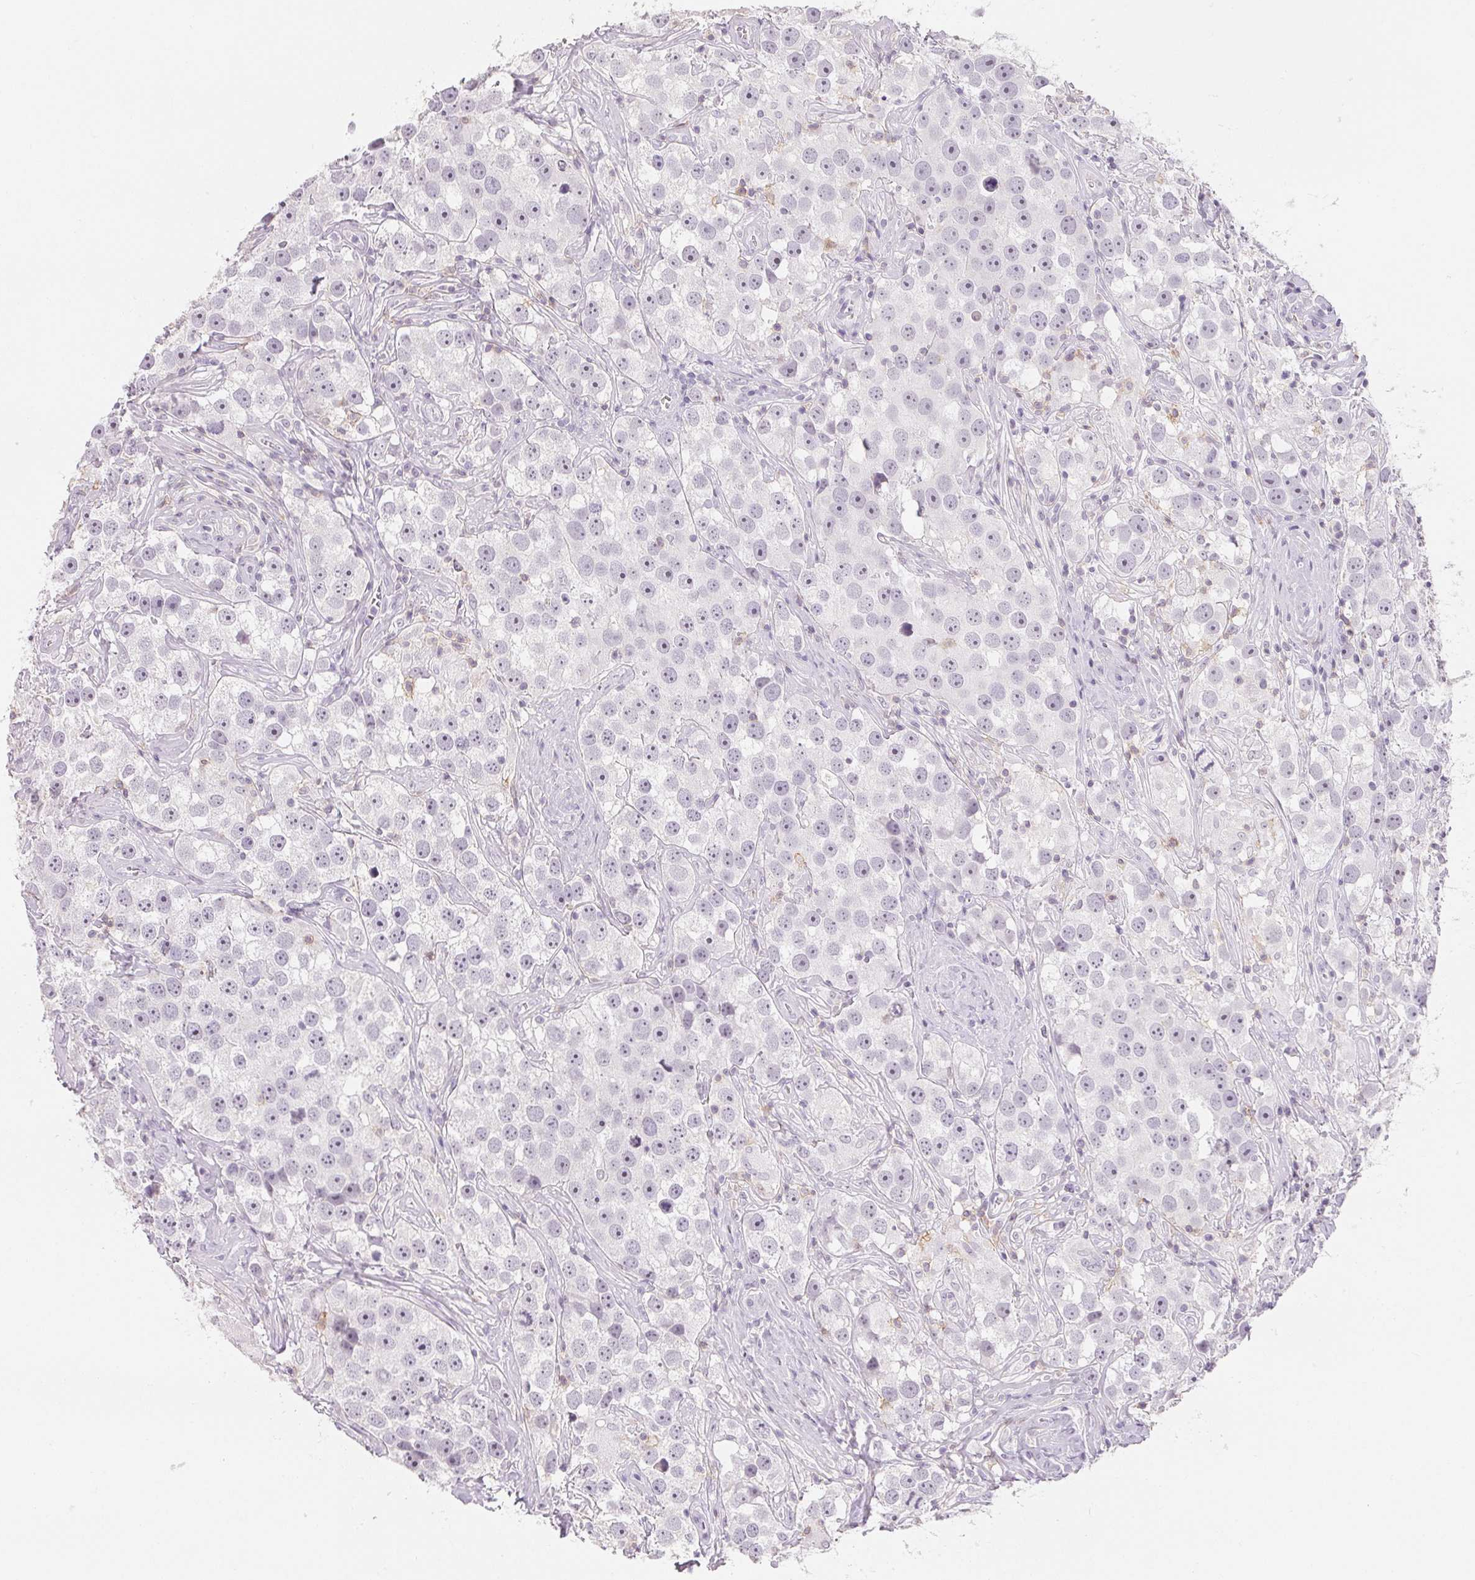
{"staining": {"intensity": "moderate", "quantity": "<25%", "location": "nuclear"}, "tissue": "testis cancer", "cell_type": "Tumor cells", "image_type": "cancer", "snomed": [{"axis": "morphology", "description": "Seminoma, NOS"}, {"axis": "topography", "description": "Testis"}], "caption": "Moderate nuclear staining for a protein is seen in about <25% of tumor cells of seminoma (testis) using immunohistochemistry.", "gene": "CD69", "patient": {"sex": "male", "age": 49}}